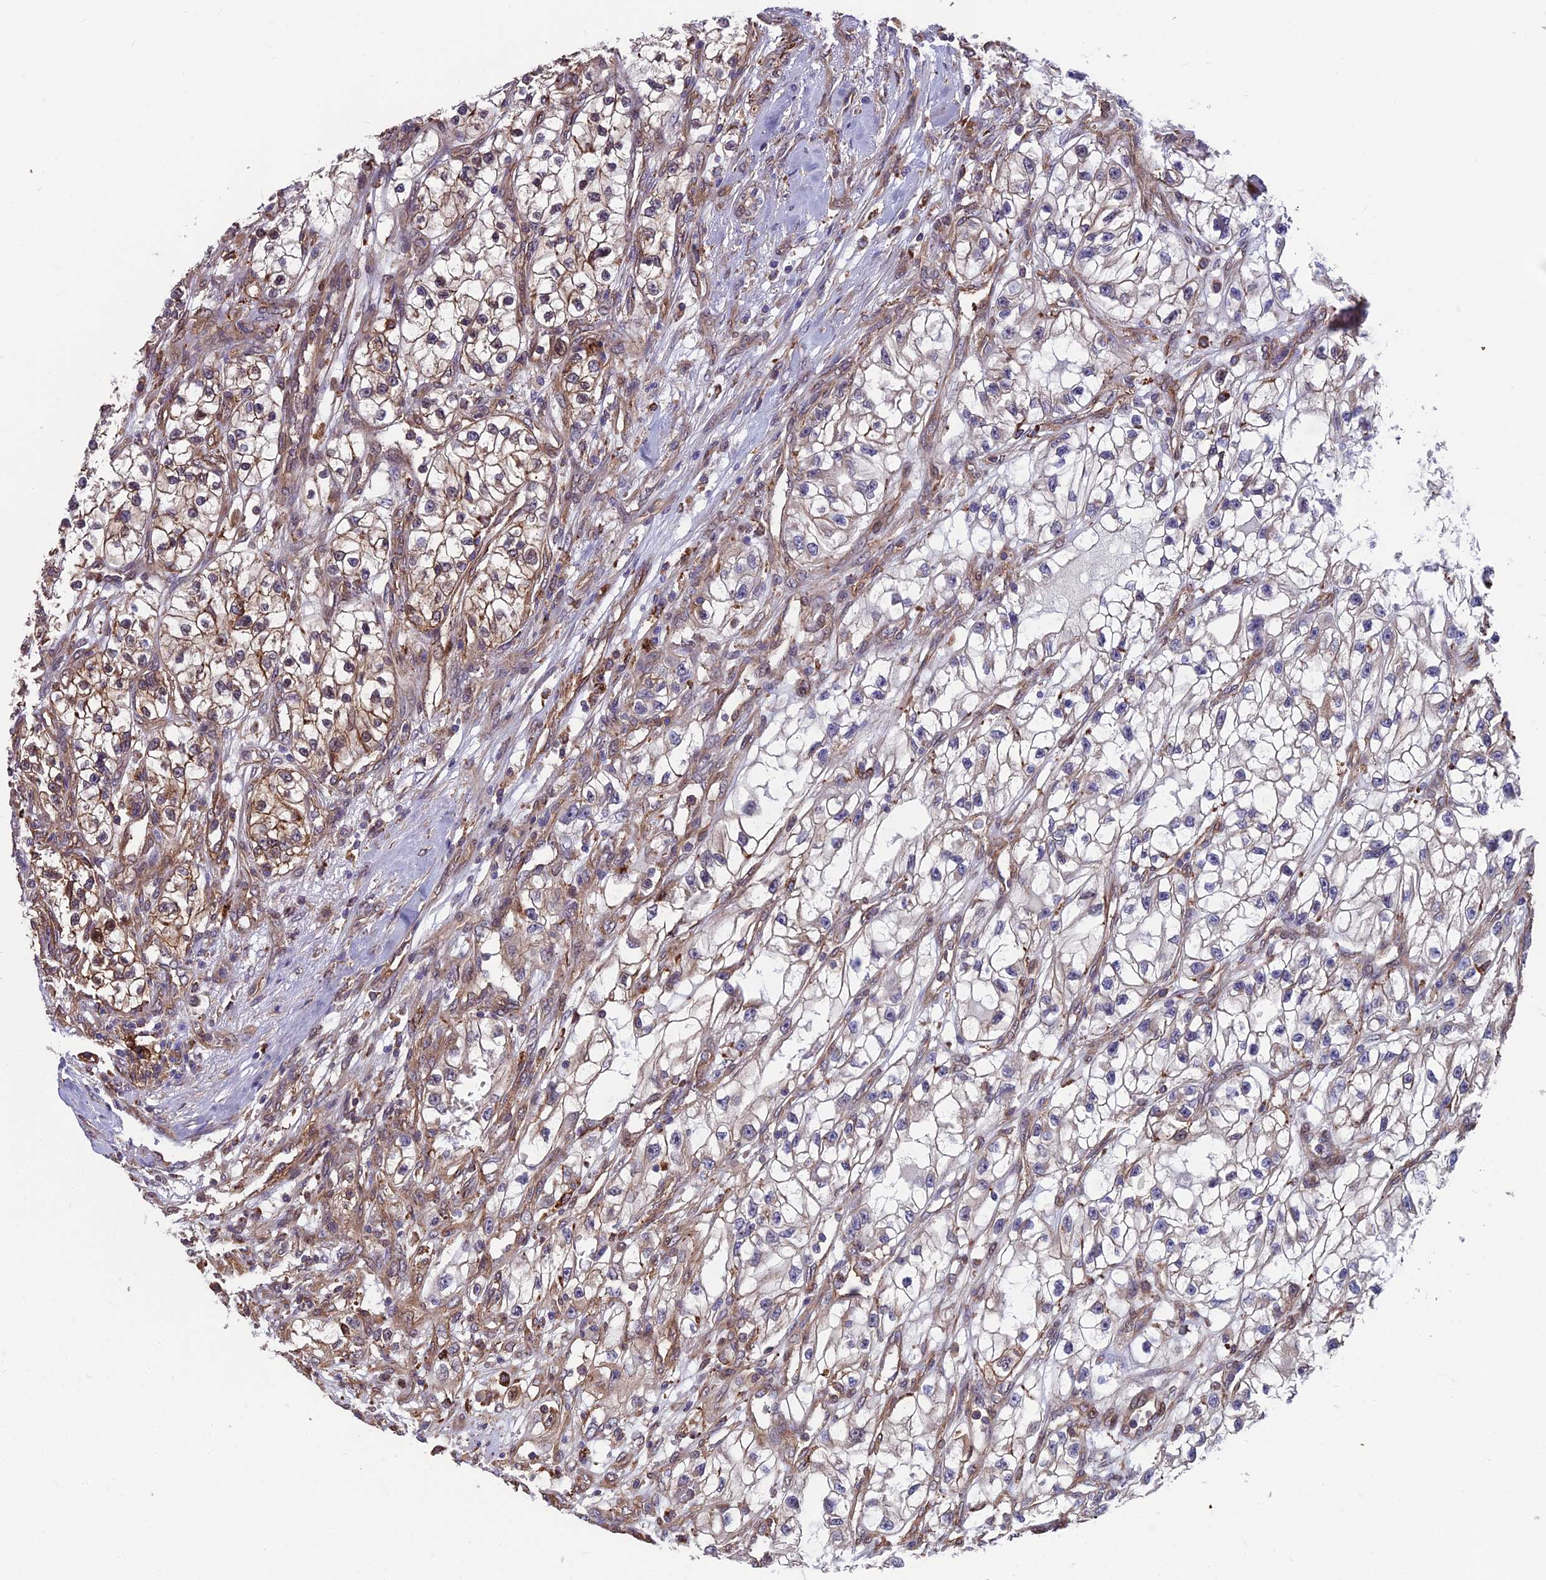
{"staining": {"intensity": "weak", "quantity": "25%-75%", "location": "cytoplasmic/membranous"}, "tissue": "renal cancer", "cell_type": "Tumor cells", "image_type": "cancer", "snomed": [{"axis": "morphology", "description": "Adenocarcinoma, NOS"}, {"axis": "topography", "description": "Kidney"}], "caption": "A high-resolution image shows immunohistochemistry (IHC) staining of adenocarcinoma (renal), which demonstrates weak cytoplasmic/membranous expression in approximately 25%-75% of tumor cells.", "gene": "RTN4RL1", "patient": {"sex": "female", "age": 57}}